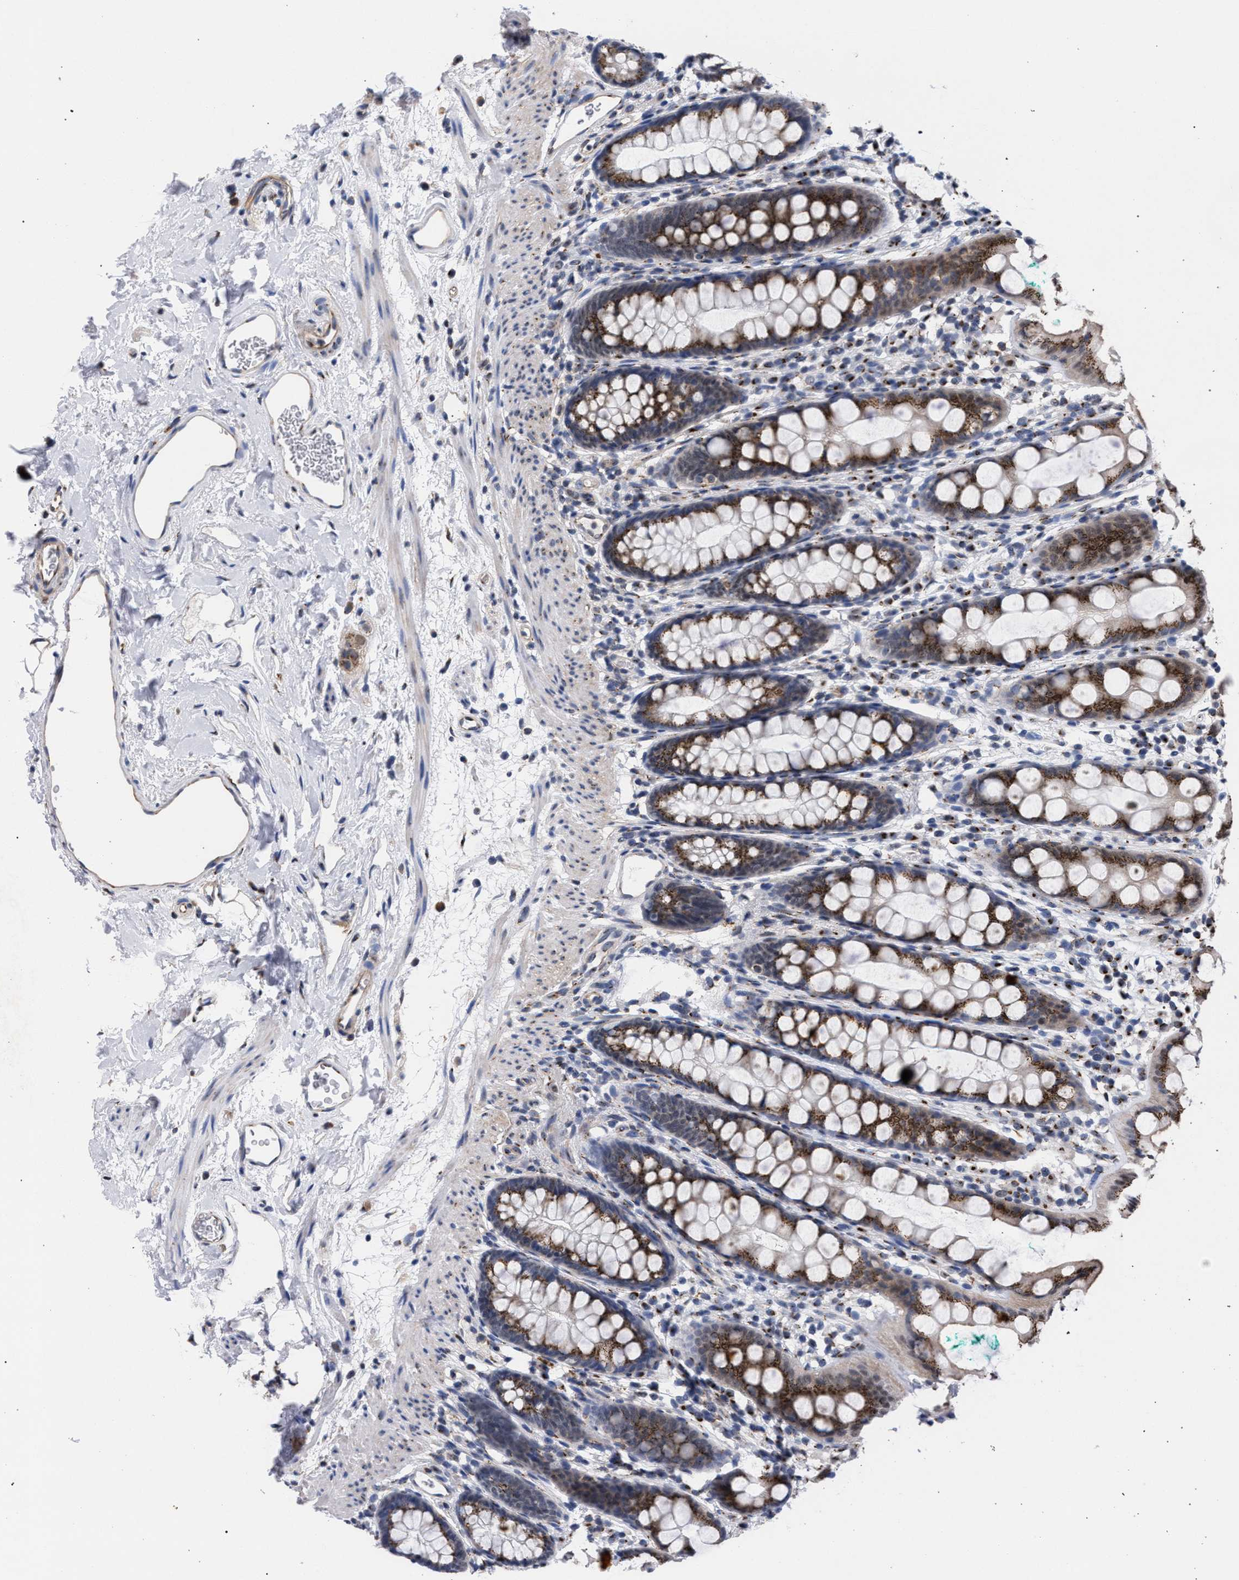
{"staining": {"intensity": "moderate", "quantity": ">75%", "location": "cytoplasmic/membranous"}, "tissue": "rectum", "cell_type": "Glandular cells", "image_type": "normal", "snomed": [{"axis": "morphology", "description": "Normal tissue, NOS"}, {"axis": "topography", "description": "Rectum"}], "caption": "Immunohistochemical staining of benign rectum displays medium levels of moderate cytoplasmic/membranous staining in about >75% of glandular cells.", "gene": "GOLGA2", "patient": {"sex": "female", "age": 65}}